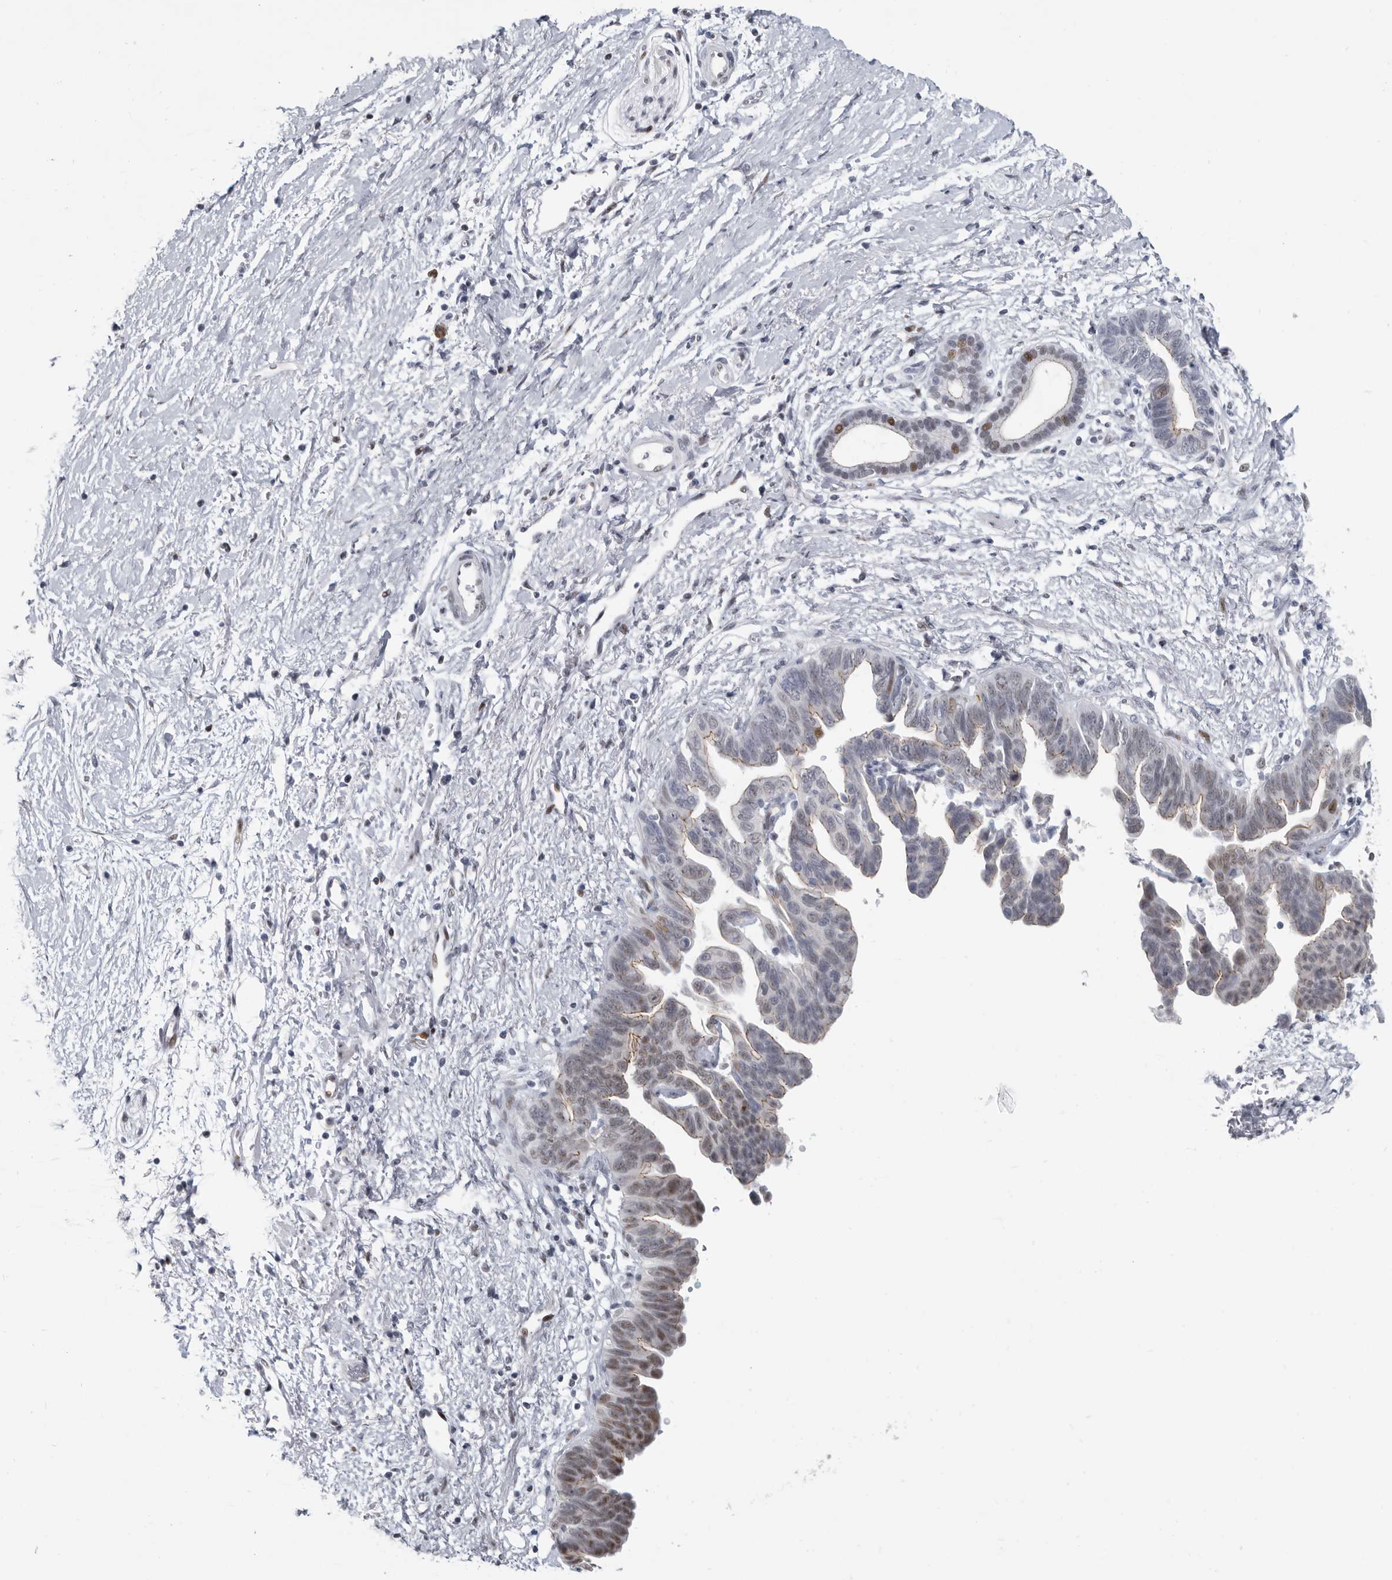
{"staining": {"intensity": "moderate", "quantity": "<25%", "location": "nuclear"}, "tissue": "pancreatic cancer", "cell_type": "Tumor cells", "image_type": "cancer", "snomed": [{"axis": "morphology", "description": "Adenocarcinoma, NOS"}, {"axis": "topography", "description": "Pancreas"}], "caption": "Human adenocarcinoma (pancreatic) stained for a protein (brown) shows moderate nuclear positive expression in approximately <25% of tumor cells.", "gene": "WRAP73", "patient": {"sex": "female", "age": 72}}